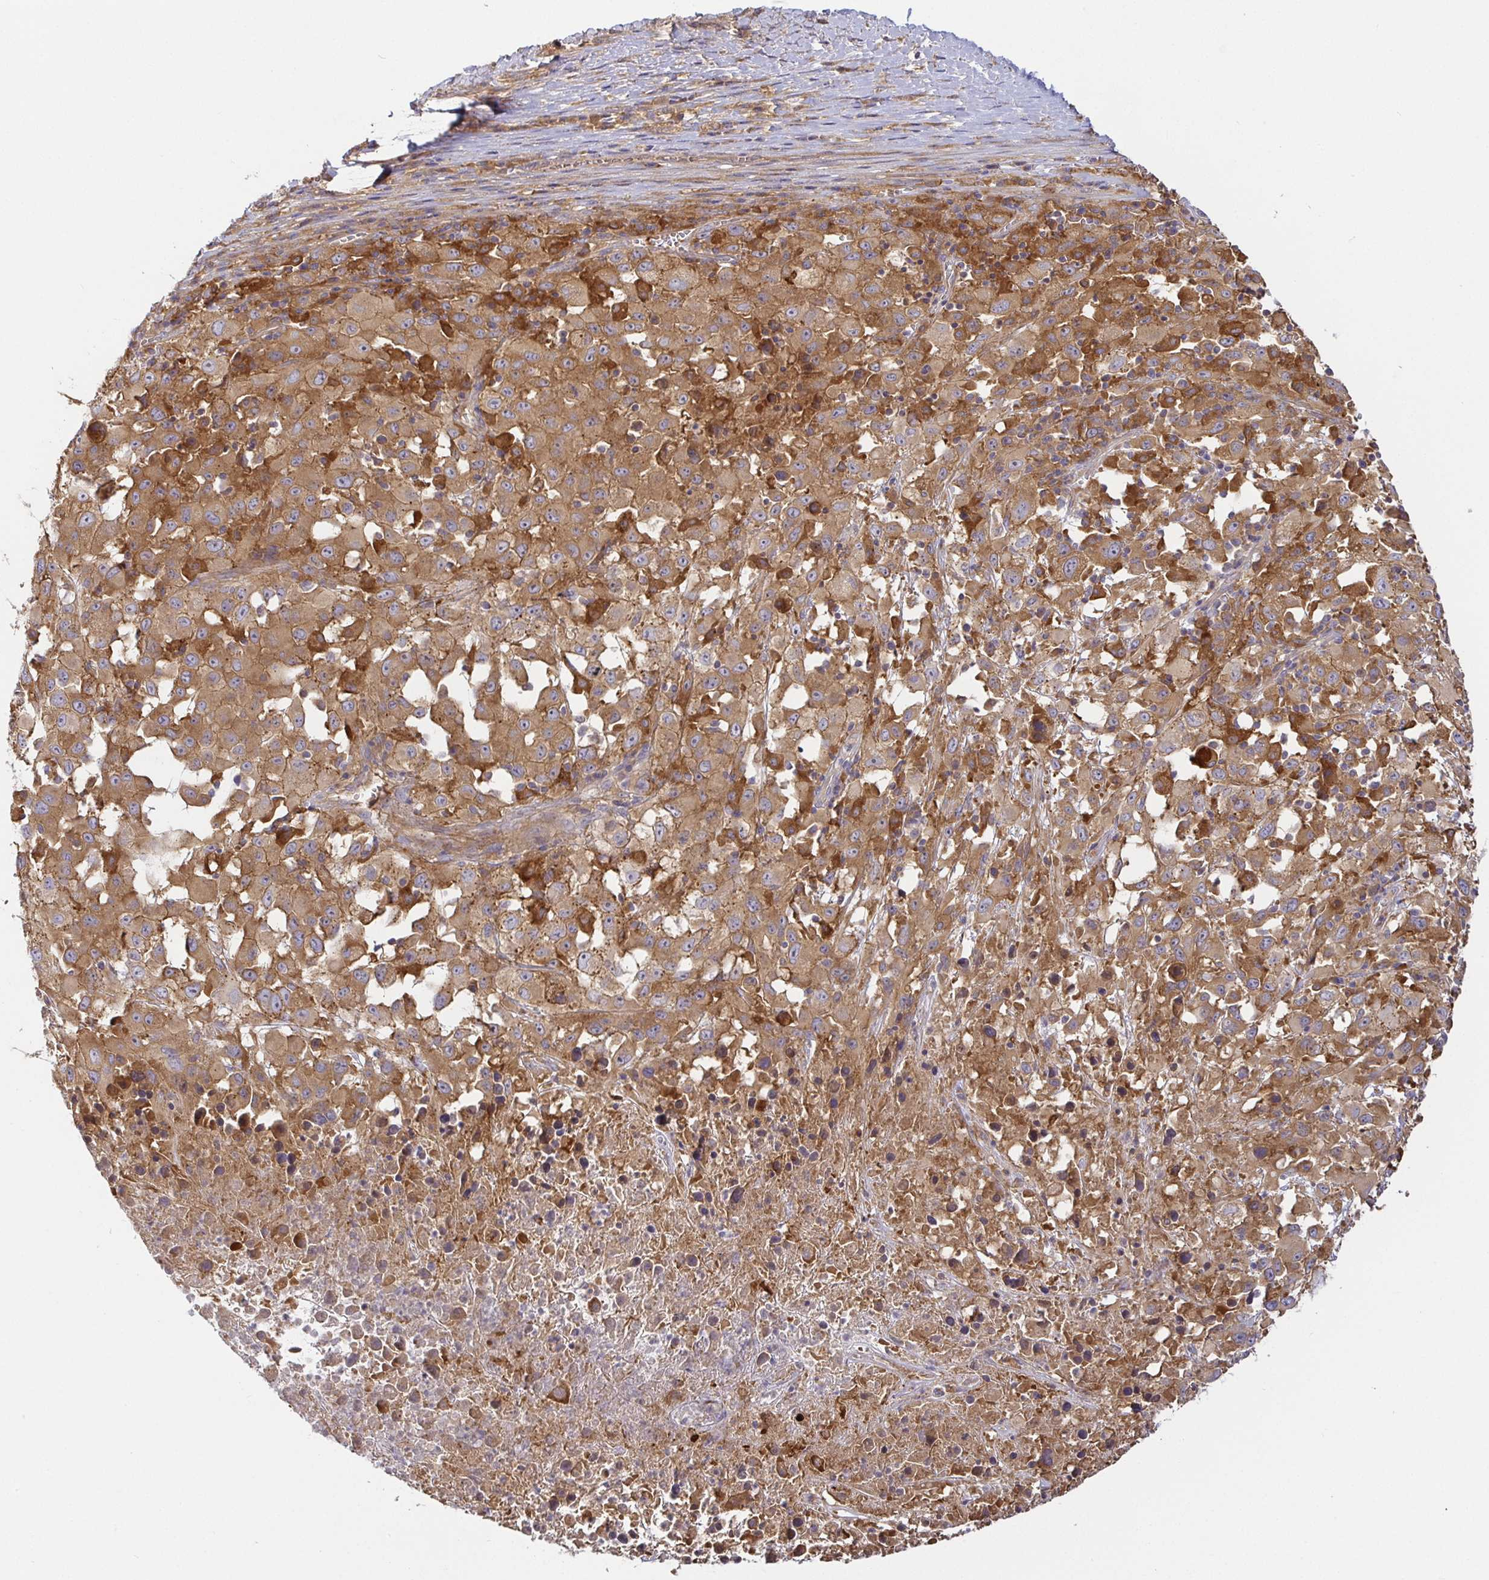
{"staining": {"intensity": "moderate", "quantity": ">75%", "location": "cytoplasmic/membranous"}, "tissue": "melanoma", "cell_type": "Tumor cells", "image_type": "cancer", "snomed": [{"axis": "morphology", "description": "Malignant melanoma, Metastatic site"}, {"axis": "topography", "description": "Soft tissue"}], "caption": "Moderate cytoplasmic/membranous staining for a protein is seen in about >75% of tumor cells of malignant melanoma (metastatic site) using IHC.", "gene": "SNX8", "patient": {"sex": "male", "age": 50}}